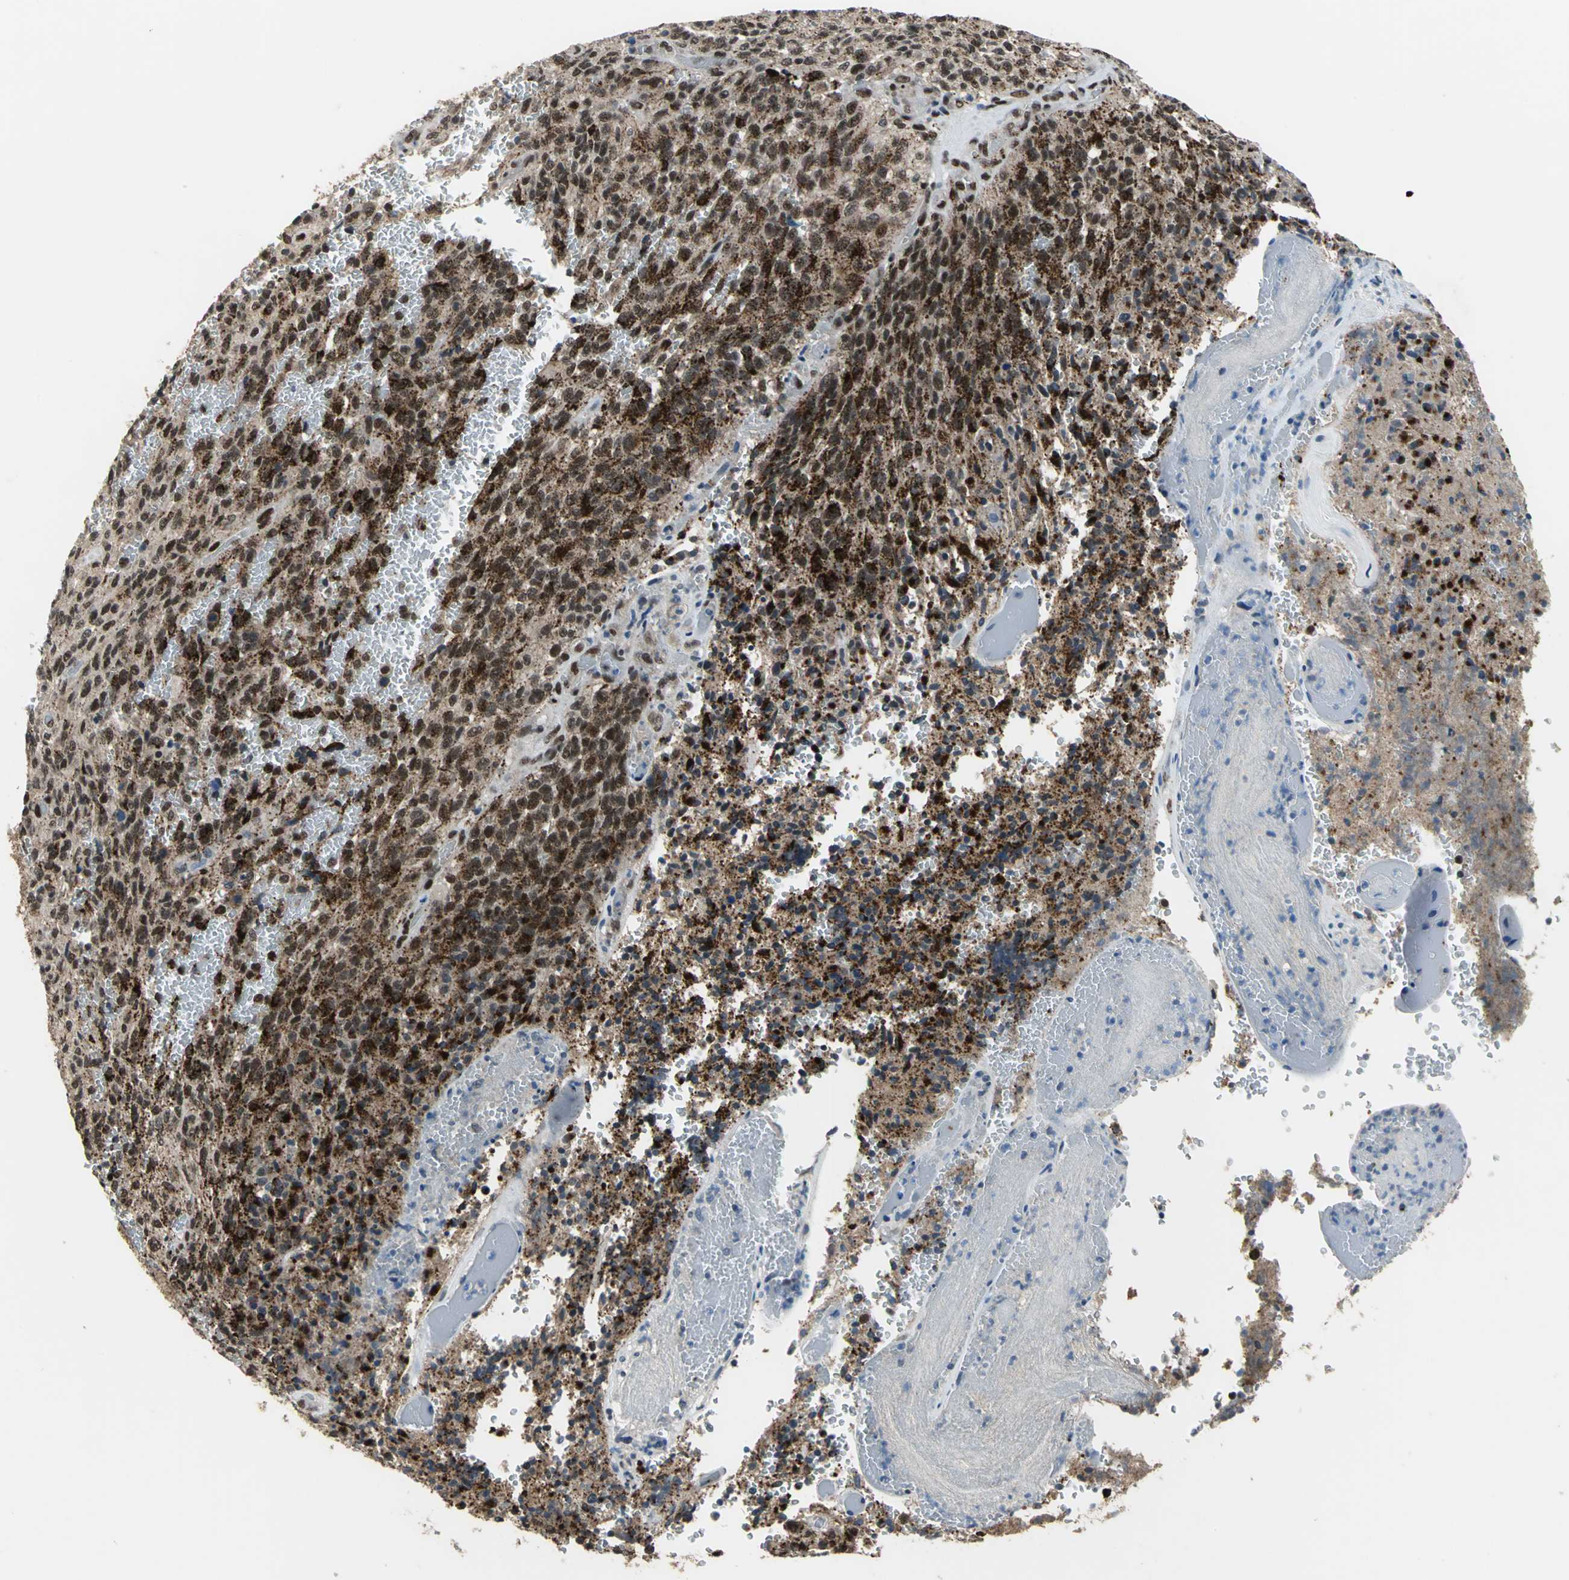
{"staining": {"intensity": "strong", "quantity": ">75%", "location": "cytoplasmic/membranous,nuclear"}, "tissue": "glioma", "cell_type": "Tumor cells", "image_type": "cancer", "snomed": [{"axis": "morphology", "description": "Normal tissue, NOS"}, {"axis": "morphology", "description": "Glioma, malignant, High grade"}, {"axis": "topography", "description": "Cerebral cortex"}], "caption": "A brown stain highlights strong cytoplasmic/membranous and nuclear expression of a protein in glioma tumor cells. (Stains: DAB in brown, nuclei in blue, Microscopy: brightfield microscopy at high magnification).", "gene": "ELF2", "patient": {"sex": "male", "age": 56}}